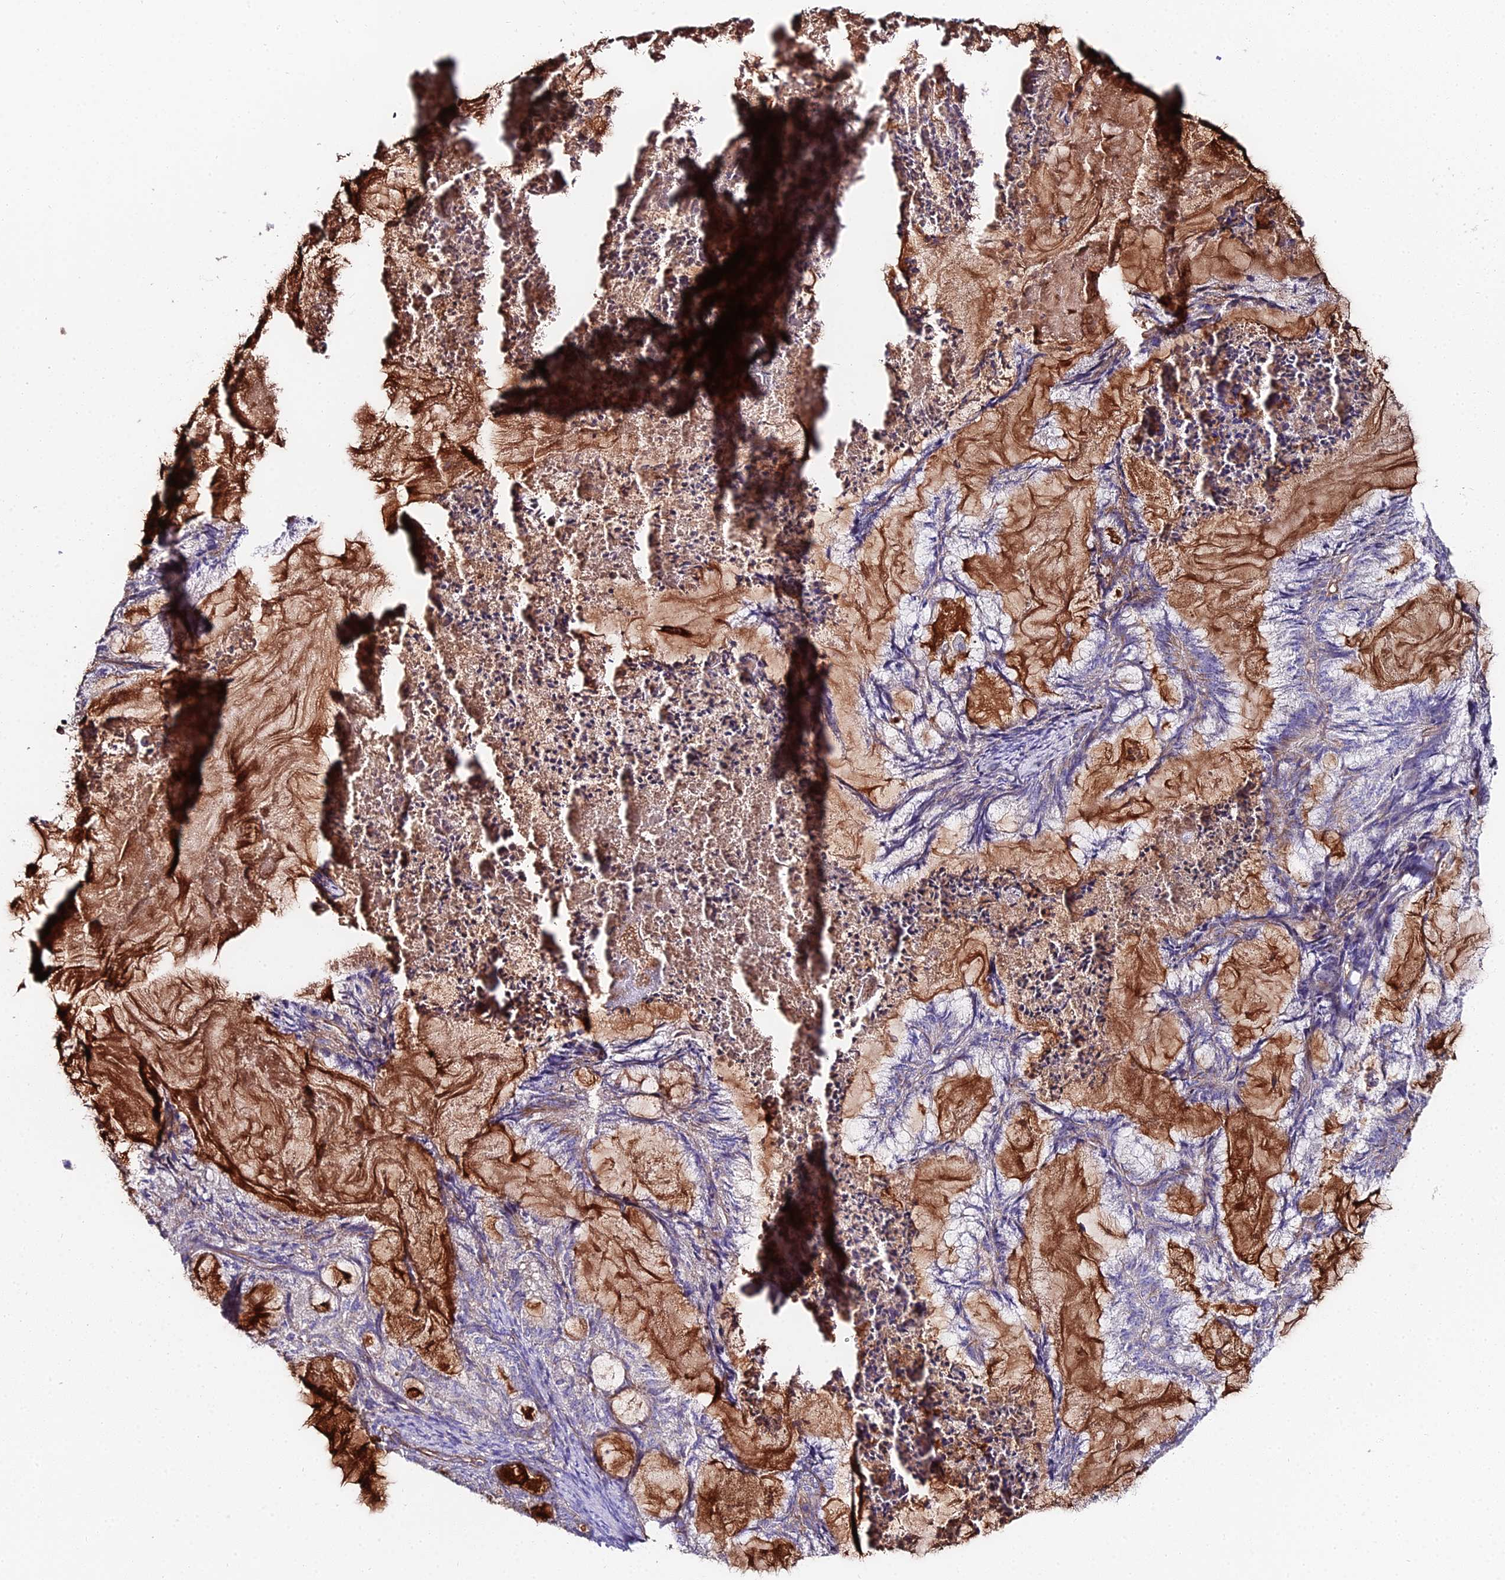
{"staining": {"intensity": "weak", "quantity": "<25%", "location": "cytoplasmic/membranous"}, "tissue": "endometrial cancer", "cell_type": "Tumor cells", "image_type": "cancer", "snomed": [{"axis": "morphology", "description": "Adenocarcinoma, NOS"}, {"axis": "topography", "description": "Endometrium"}], "caption": "IHC of endometrial adenocarcinoma shows no staining in tumor cells. (Stains: DAB (3,3'-diaminobenzidine) immunohistochemistry with hematoxylin counter stain, Microscopy: brightfield microscopy at high magnification).", "gene": "BEX4", "patient": {"sex": "female", "age": 86}}